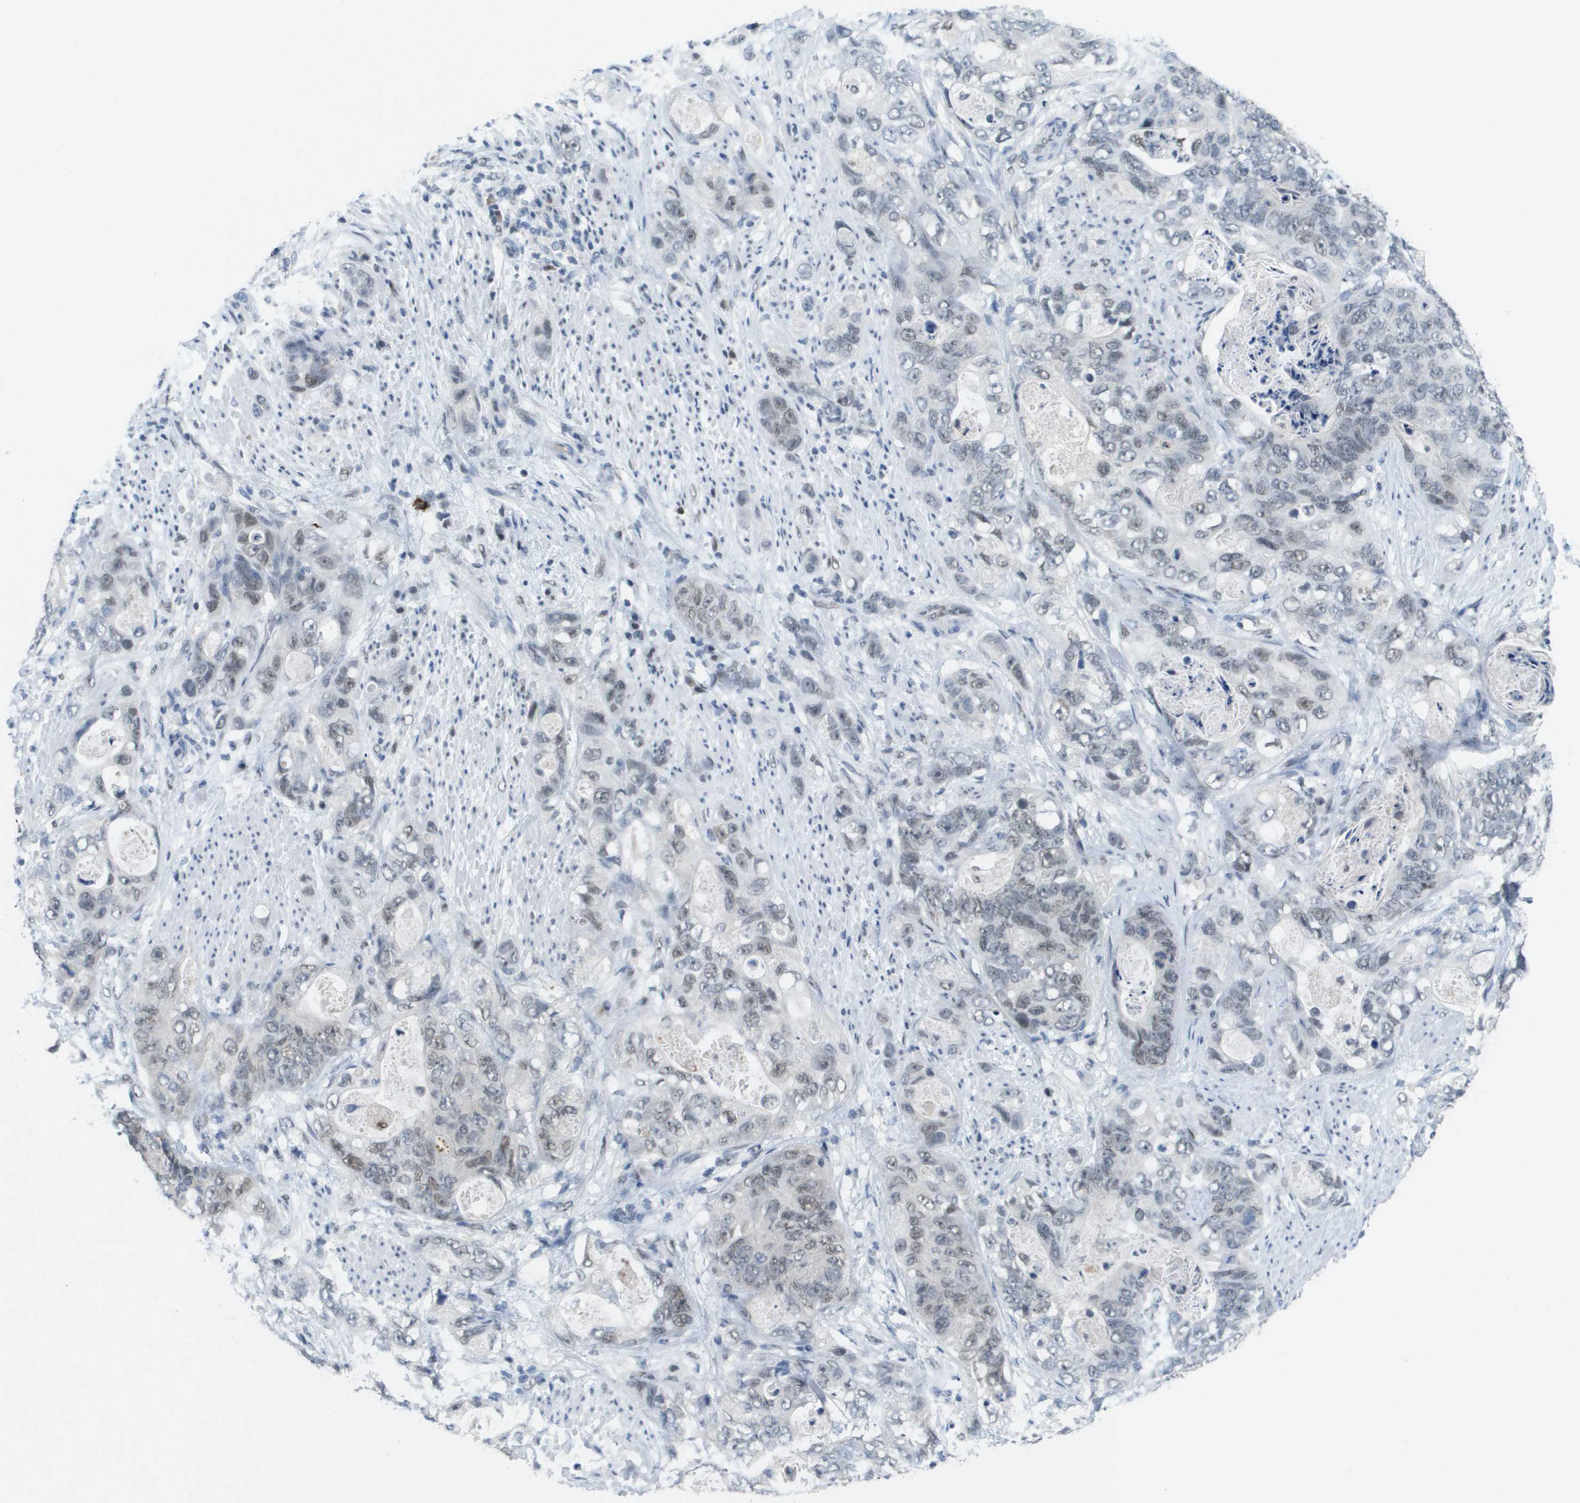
{"staining": {"intensity": "weak", "quantity": "<25%", "location": "nuclear"}, "tissue": "stomach cancer", "cell_type": "Tumor cells", "image_type": "cancer", "snomed": [{"axis": "morphology", "description": "Adenocarcinoma, NOS"}, {"axis": "topography", "description": "Stomach"}], "caption": "Tumor cells show no significant expression in stomach adenocarcinoma.", "gene": "TP53RK", "patient": {"sex": "female", "age": 89}}